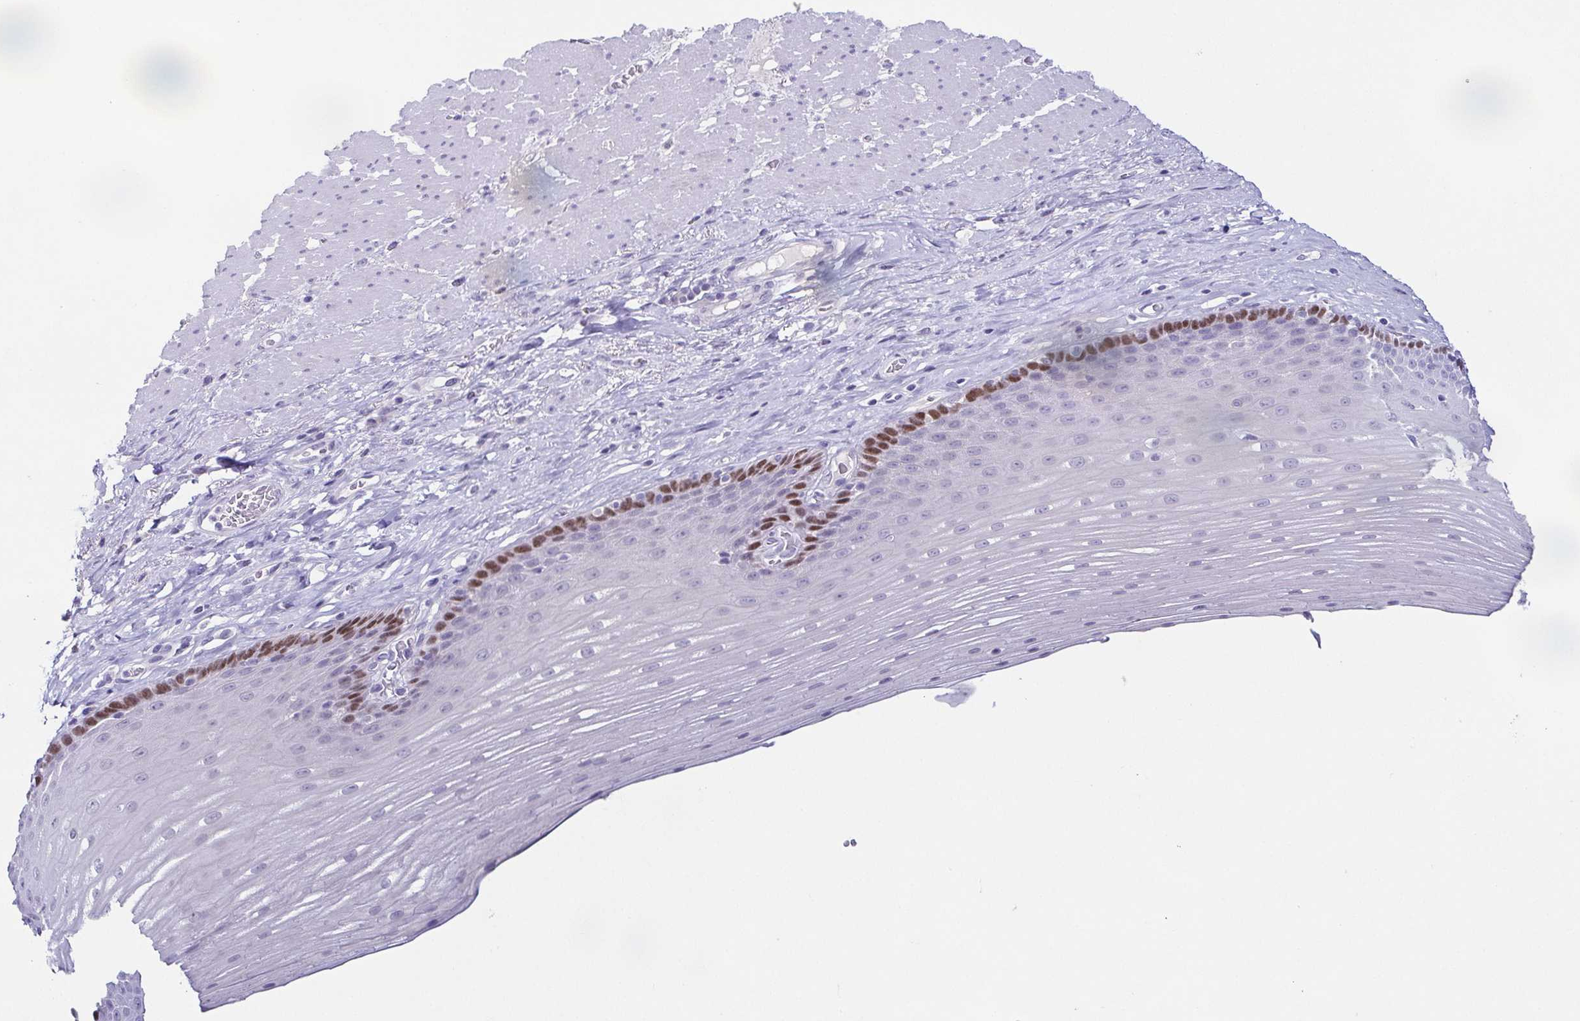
{"staining": {"intensity": "strong", "quantity": "<25%", "location": "nuclear"}, "tissue": "esophagus", "cell_type": "Squamous epithelial cells", "image_type": "normal", "snomed": [{"axis": "morphology", "description": "Normal tissue, NOS"}, {"axis": "topography", "description": "Esophagus"}], "caption": "Protein staining by immunohistochemistry reveals strong nuclear expression in about <25% of squamous epithelial cells in normal esophagus. Ihc stains the protein in brown and the nuclei are stained blue.", "gene": "TP73", "patient": {"sex": "male", "age": 62}}